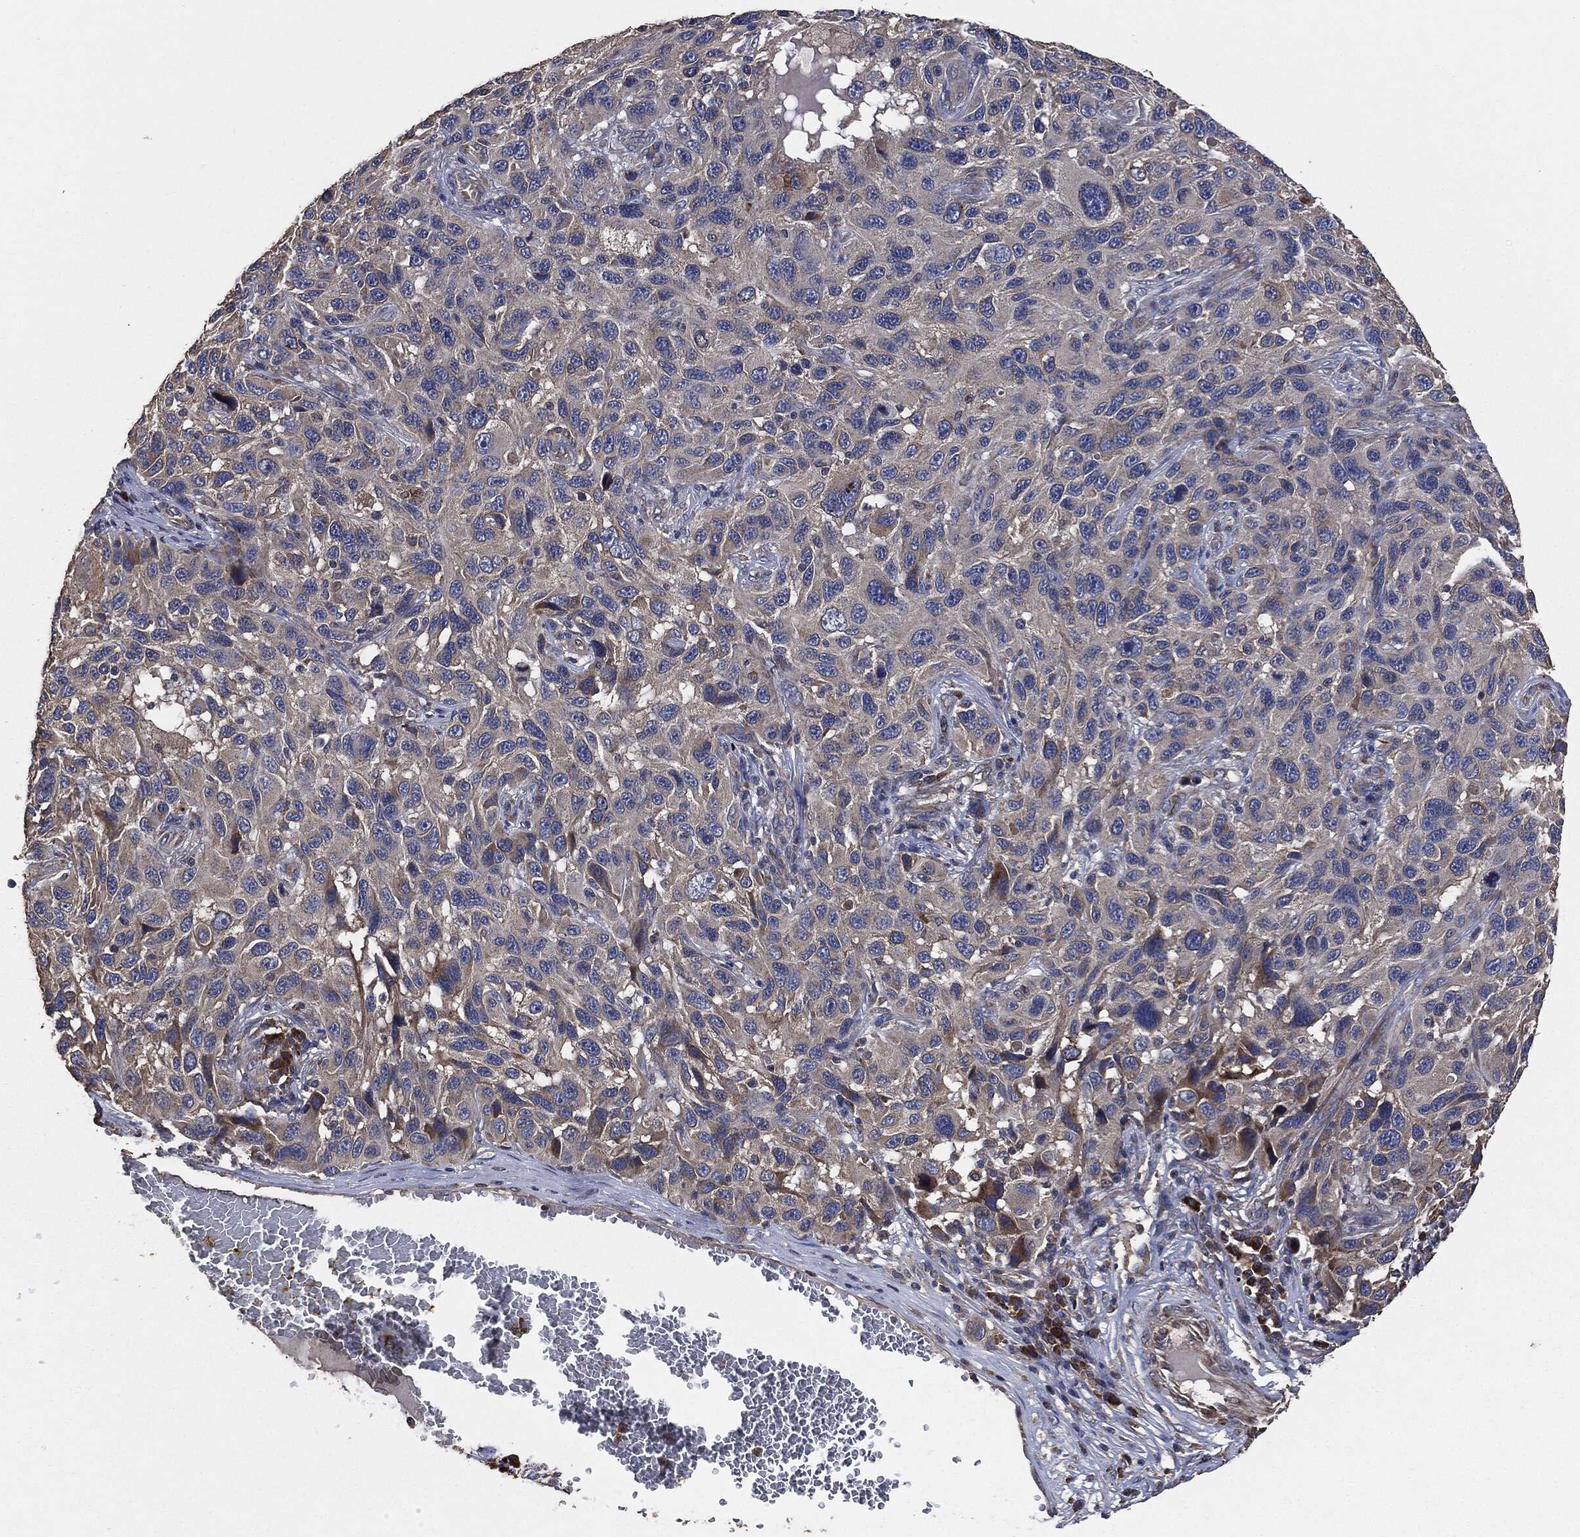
{"staining": {"intensity": "moderate", "quantity": "<25%", "location": "cytoplasmic/membranous"}, "tissue": "melanoma", "cell_type": "Tumor cells", "image_type": "cancer", "snomed": [{"axis": "morphology", "description": "Malignant melanoma, NOS"}, {"axis": "topography", "description": "Skin"}], "caption": "About <25% of tumor cells in malignant melanoma reveal moderate cytoplasmic/membranous protein expression as visualized by brown immunohistochemical staining.", "gene": "STK3", "patient": {"sex": "male", "age": 53}}